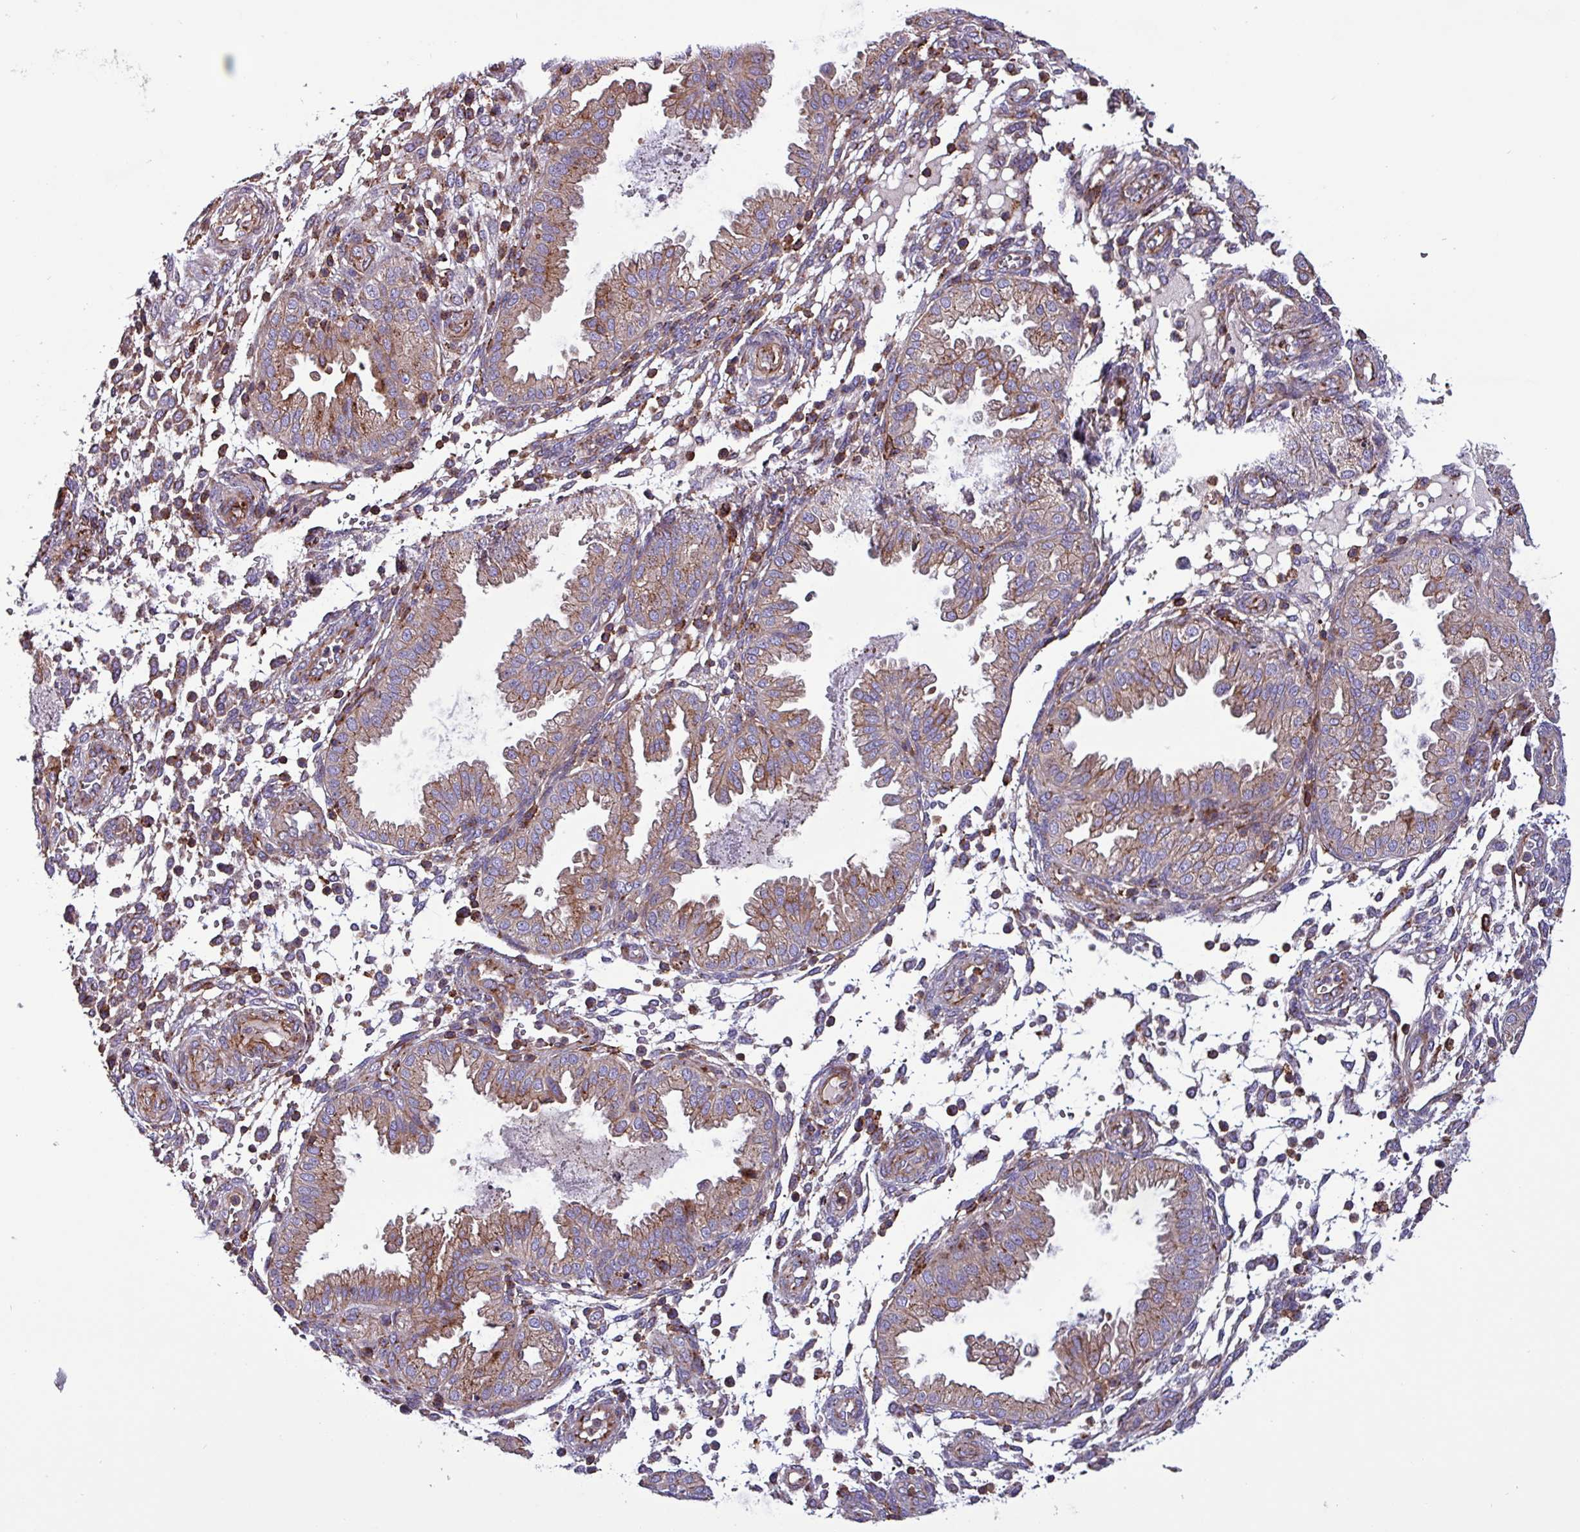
{"staining": {"intensity": "moderate", "quantity": "<25%", "location": "cytoplasmic/membranous"}, "tissue": "endometrium", "cell_type": "Cells in endometrial stroma", "image_type": "normal", "snomed": [{"axis": "morphology", "description": "Normal tissue, NOS"}, {"axis": "topography", "description": "Endometrium"}], "caption": "Approximately <25% of cells in endometrial stroma in unremarkable human endometrium show moderate cytoplasmic/membranous protein staining as visualized by brown immunohistochemical staining.", "gene": "VAMP4", "patient": {"sex": "female", "age": 33}}